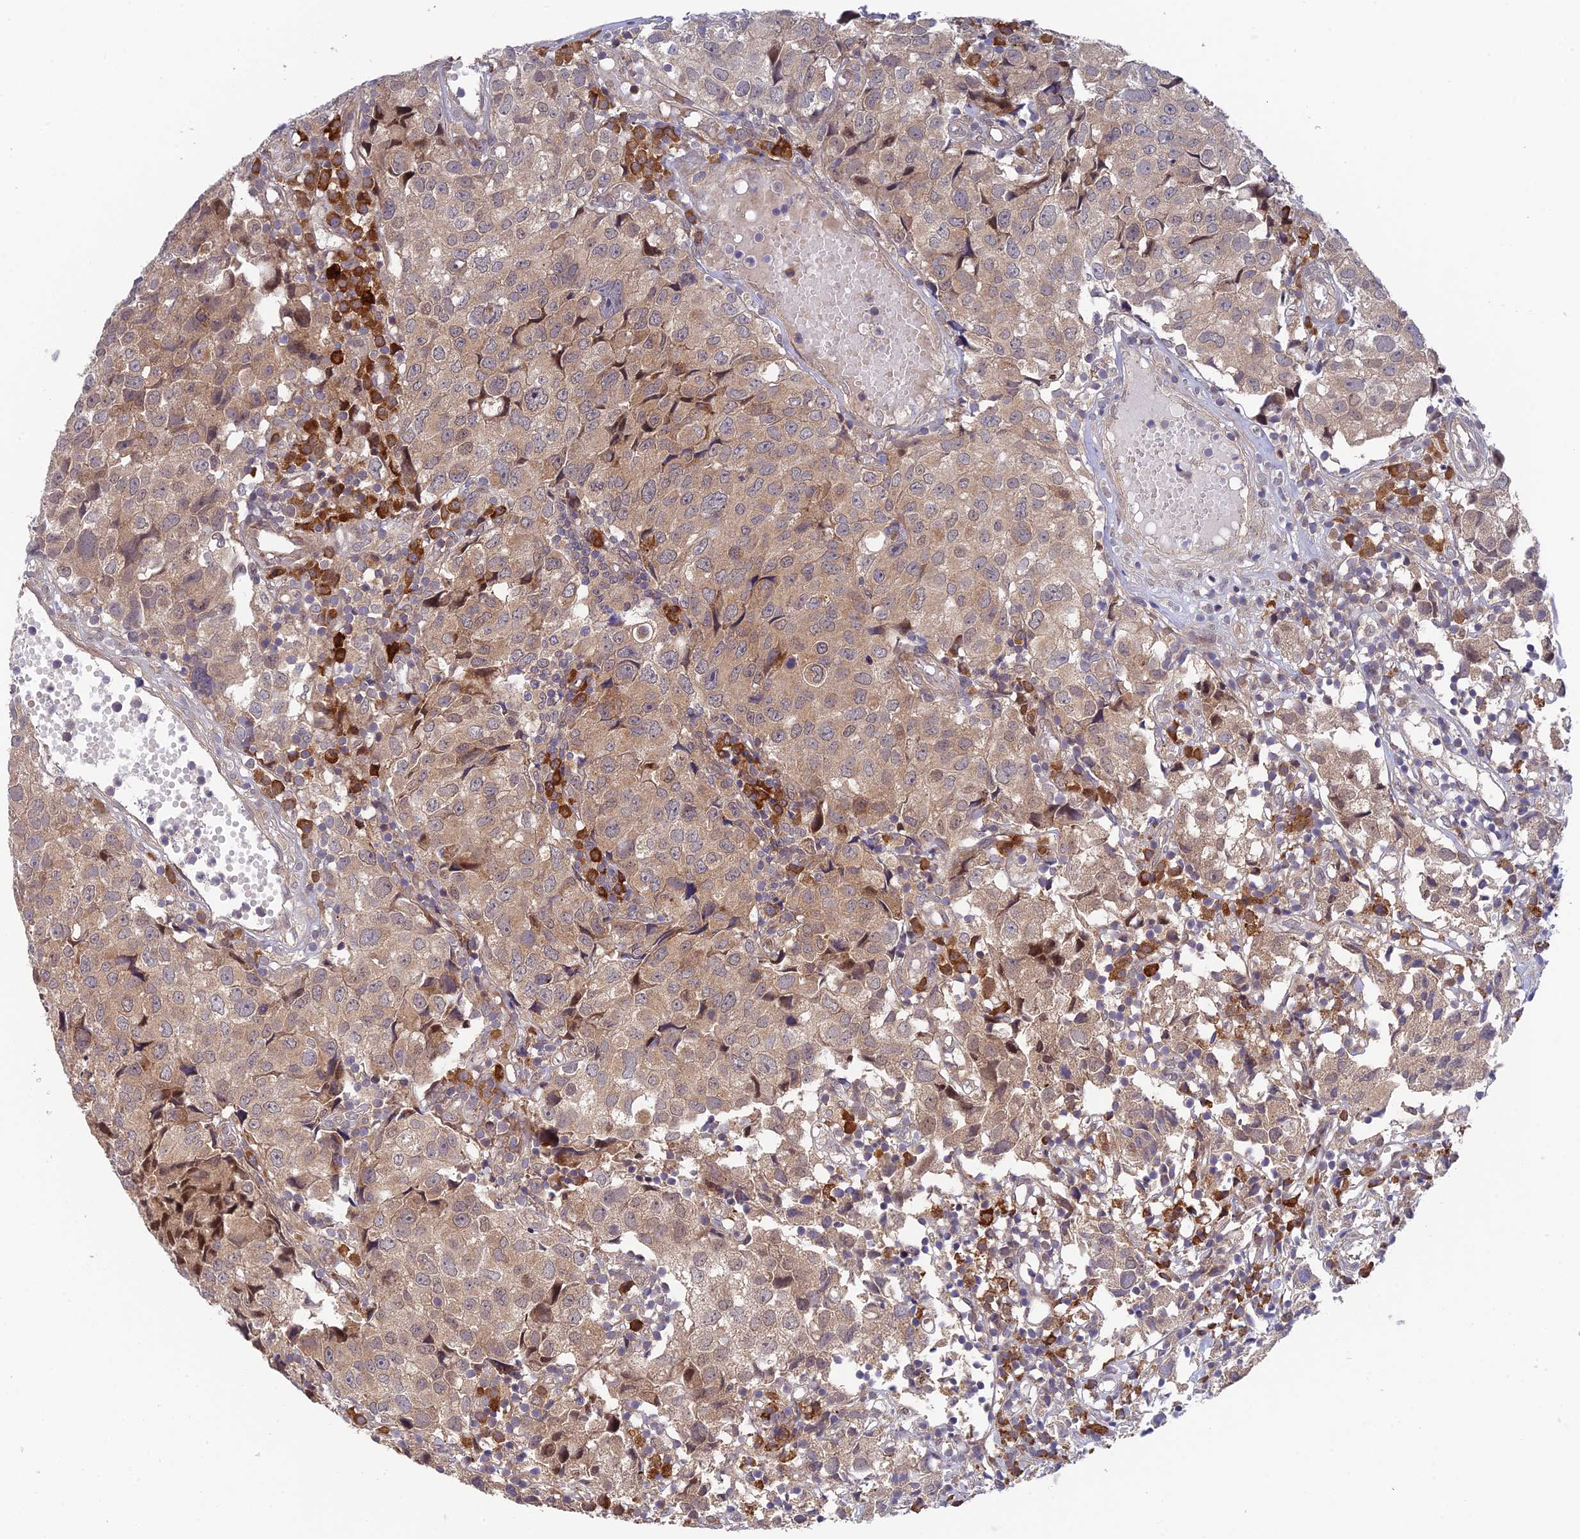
{"staining": {"intensity": "weak", "quantity": ">75%", "location": "cytoplasmic/membranous"}, "tissue": "urothelial cancer", "cell_type": "Tumor cells", "image_type": "cancer", "snomed": [{"axis": "morphology", "description": "Urothelial carcinoma, High grade"}, {"axis": "topography", "description": "Urinary bladder"}], "caption": "Immunohistochemistry photomicrograph of human urothelial cancer stained for a protein (brown), which shows low levels of weak cytoplasmic/membranous positivity in approximately >75% of tumor cells.", "gene": "UROS", "patient": {"sex": "female", "age": 75}}